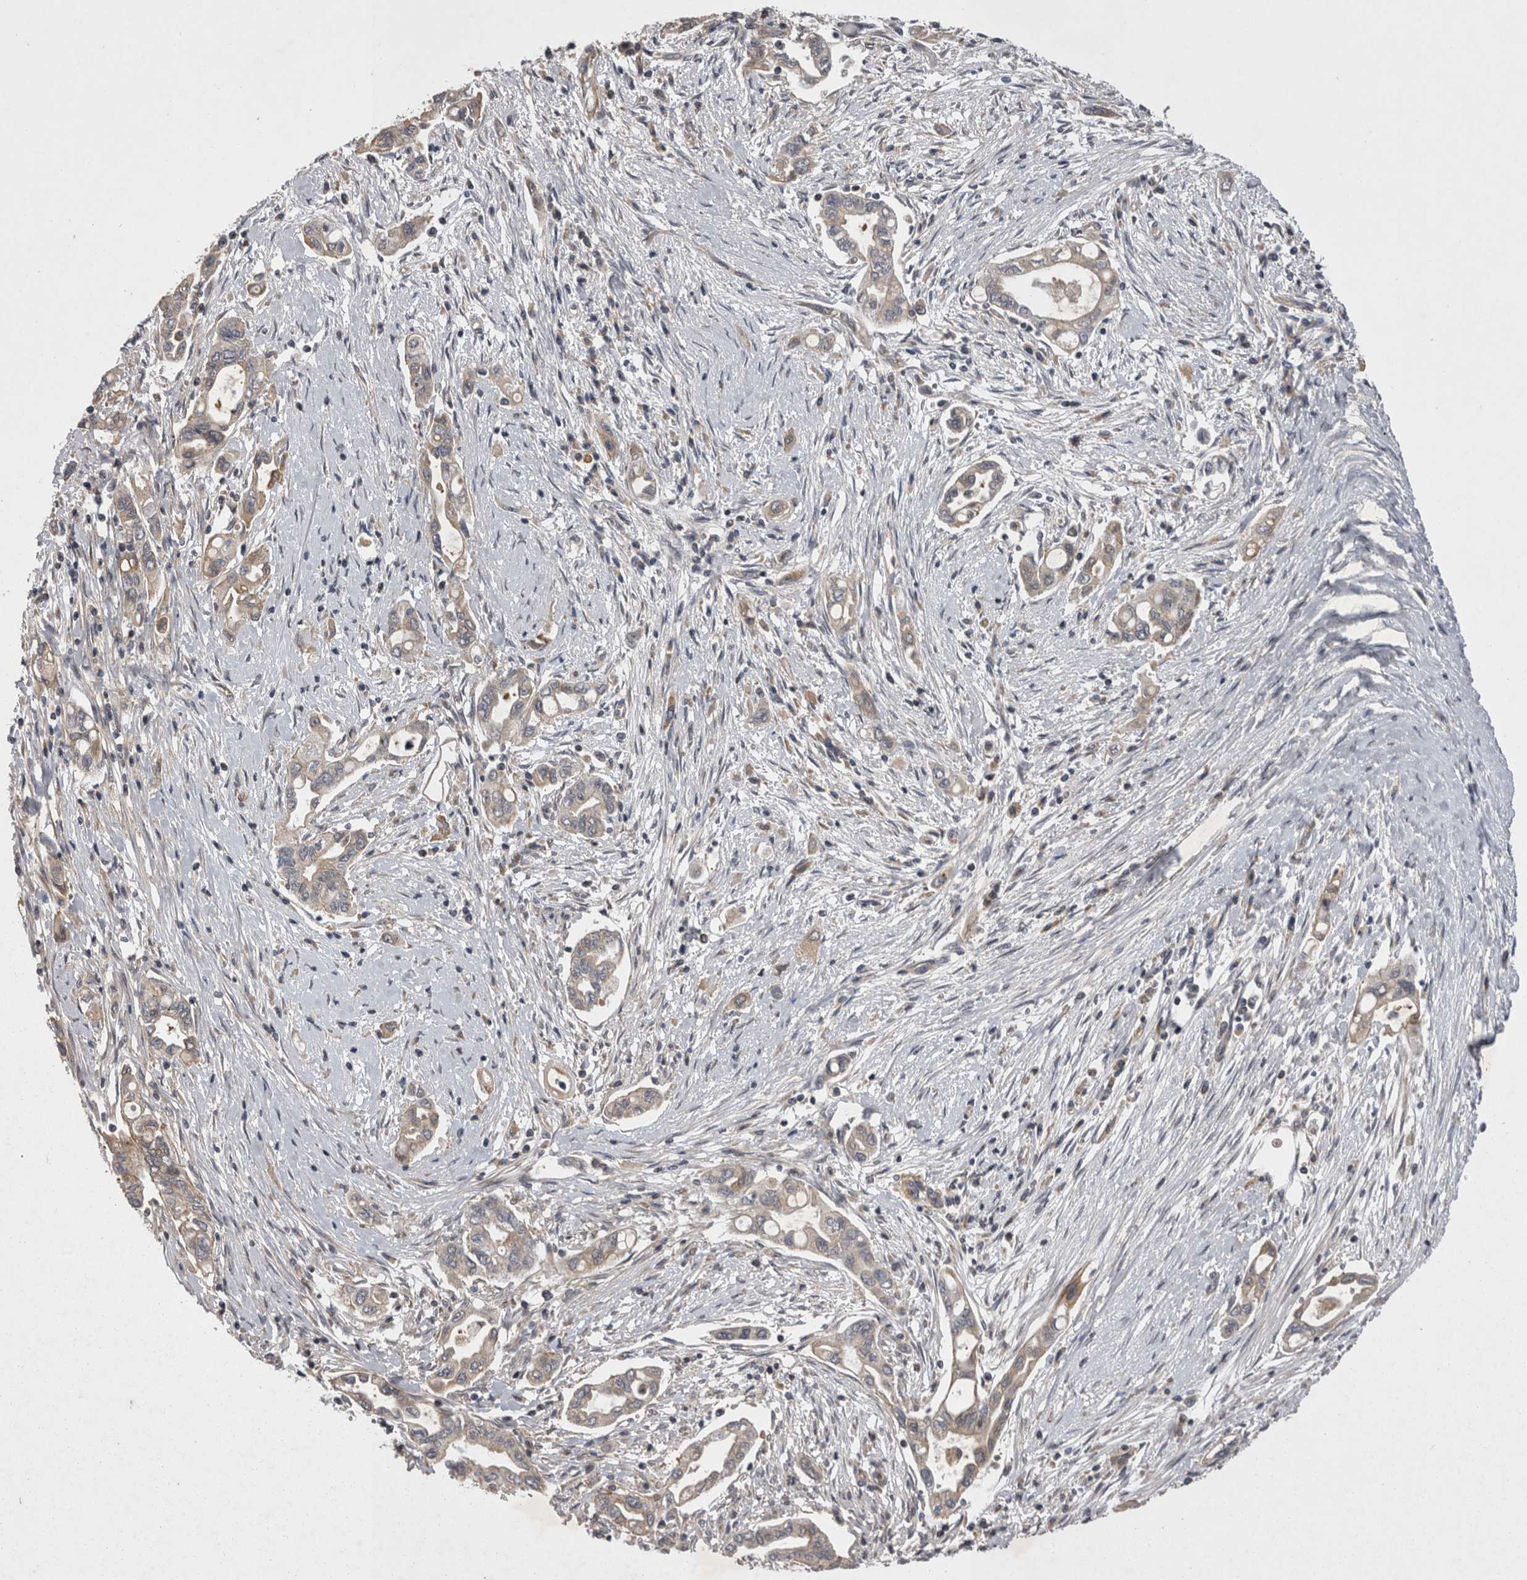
{"staining": {"intensity": "weak", "quantity": "25%-75%", "location": "cytoplasmic/membranous"}, "tissue": "pancreatic cancer", "cell_type": "Tumor cells", "image_type": "cancer", "snomed": [{"axis": "morphology", "description": "Adenocarcinoma, NOS"}, {"axis": "topography", "description": "Pancreas"}], "caption": "Adenocarcinoma (pancreatic) stained with a brown dye reveals weak cytoplasmic/membranous positive staining in approximately 25%-75% of tumor cells.", "gene": "TSPOAP1", "patient": {"sex": "female", "age": 57}}